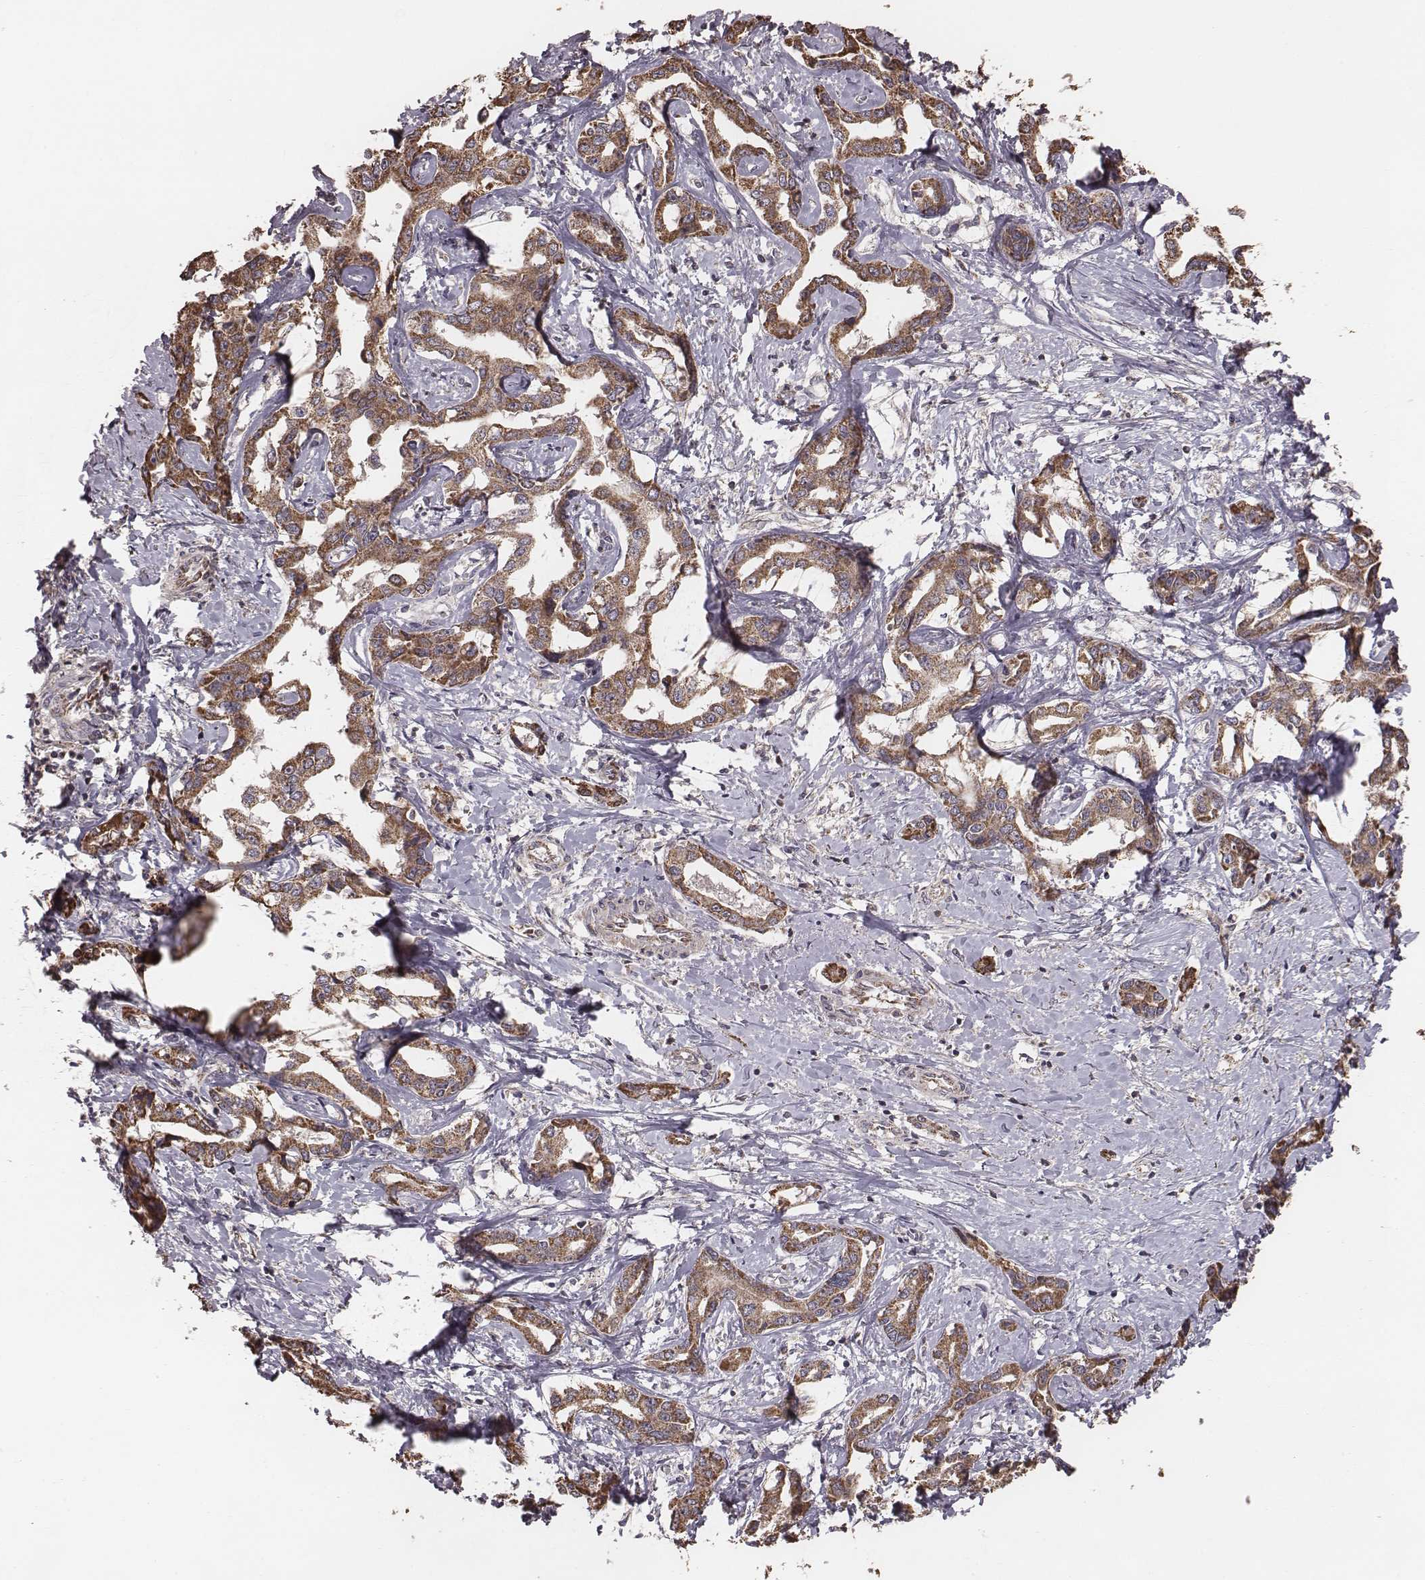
{"staining": {"intensity": "strong", "quantity": ">75%", "location": "cytoplasmic/membranous"}, "tissue": "liver cancer", "cell_type": "Tumor cells", "image_type": "cancer", "snomed": [{"axis": "morphology", "description": "Cholangiocarcinoma"}, {"axis": "topography", "description": "Liver"}], "caption": "DAB immunohistochemical staining of cholangiocarcinoma (liver) displays strong cytoplasmic/membranous protein expression in approximately >75% of tumor cells.", "gene": "PDCD2L", "patient": {"sex": "male", "age": 59}}